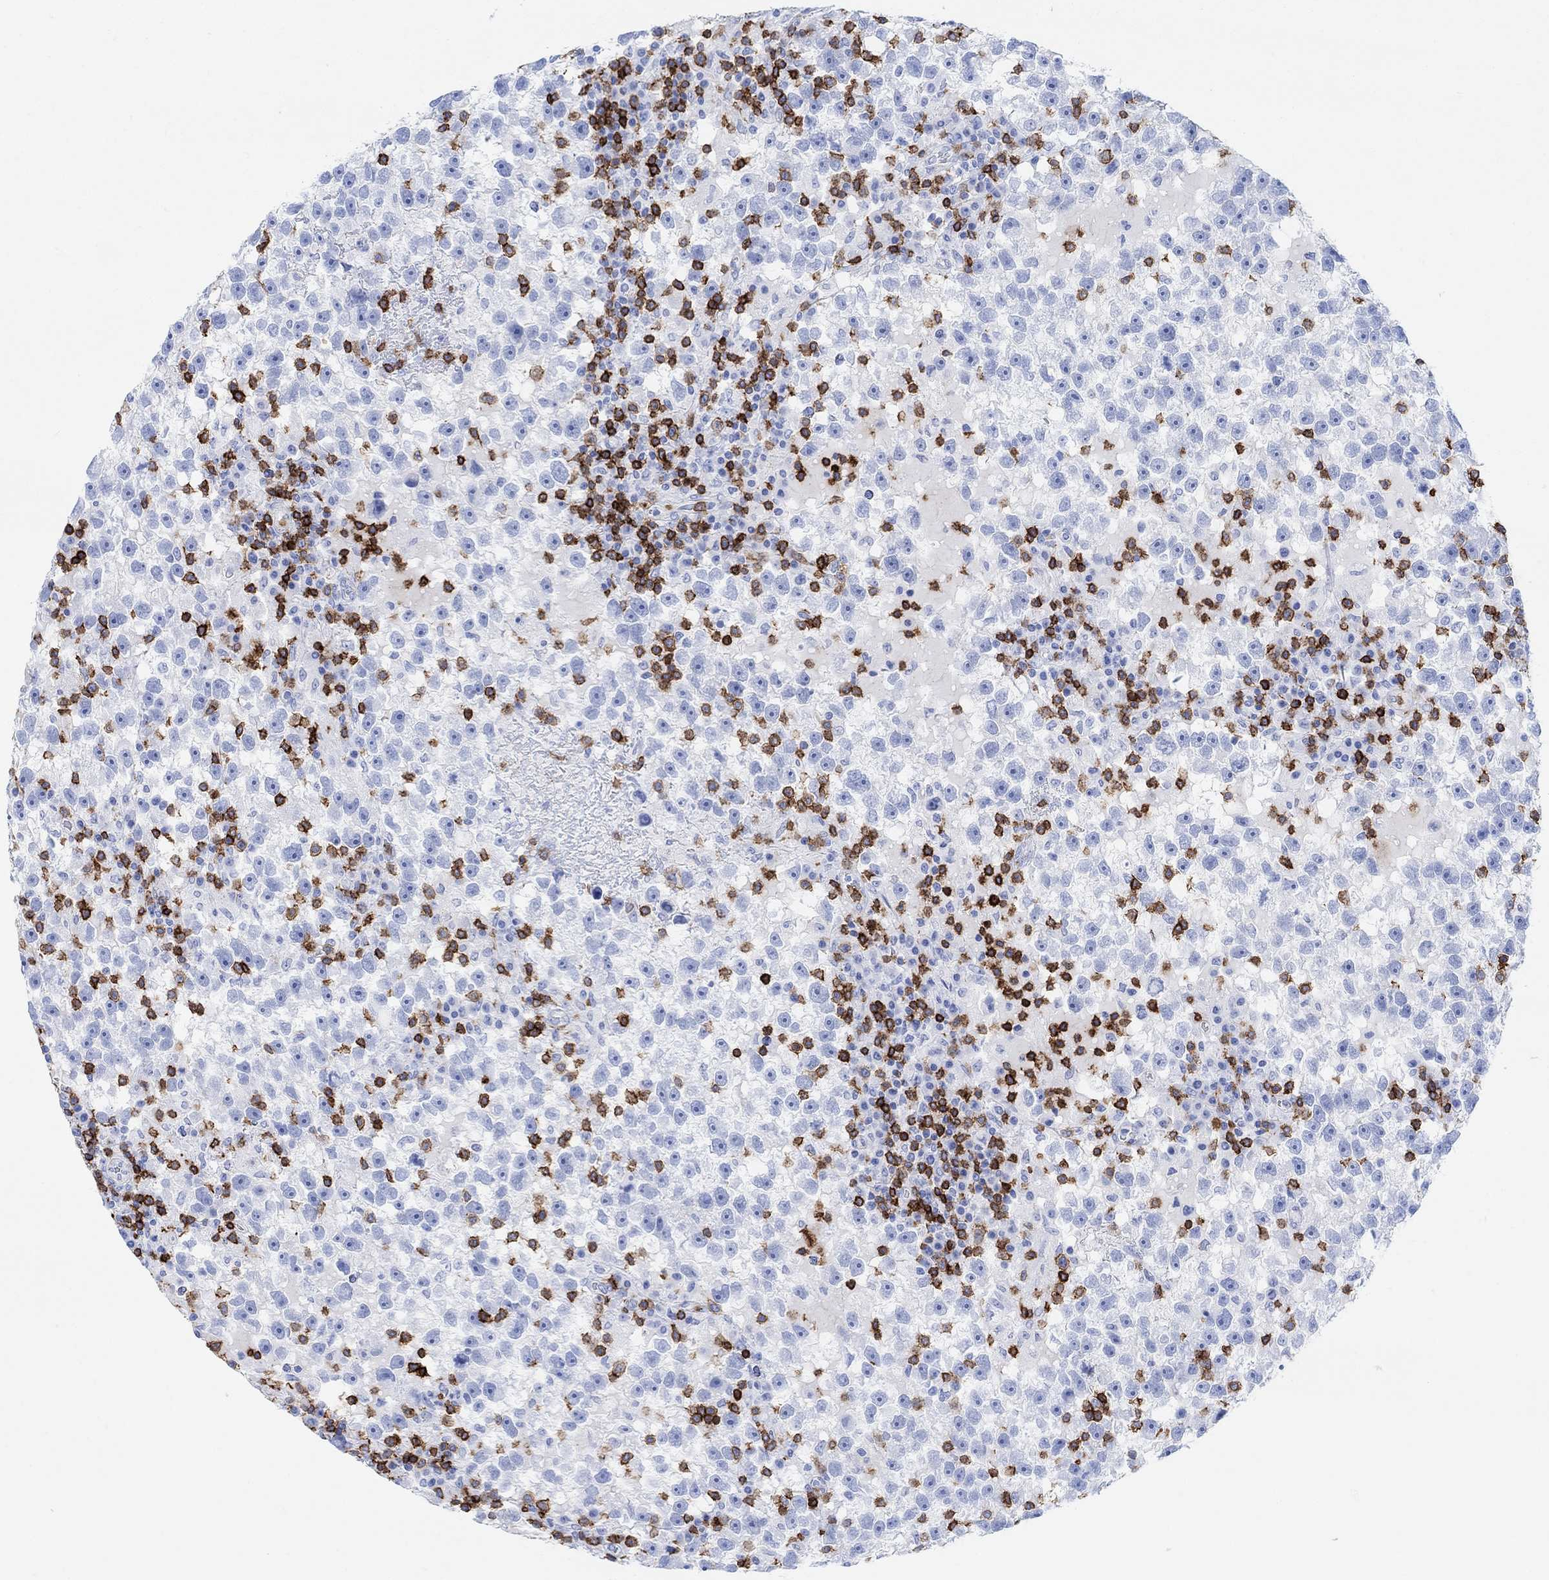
{"staining": {"intensity": "negative", "quantity": "none", "location": "none"}, "tissue": "testis cancer", "cell_type": "Tumor cells", "image_type": "cancer", "snomed": [{"axis": "morphology", "description": "Seminoma, NOS"}, {"axis": "topography", "description": "Testis"}], "caption": "A histopathology image of testis cancer stained for a protein demonstrates no brown staining in tumor cells.", "gene": "GPR65", "patient": {"sex": "male", "age": 47}}